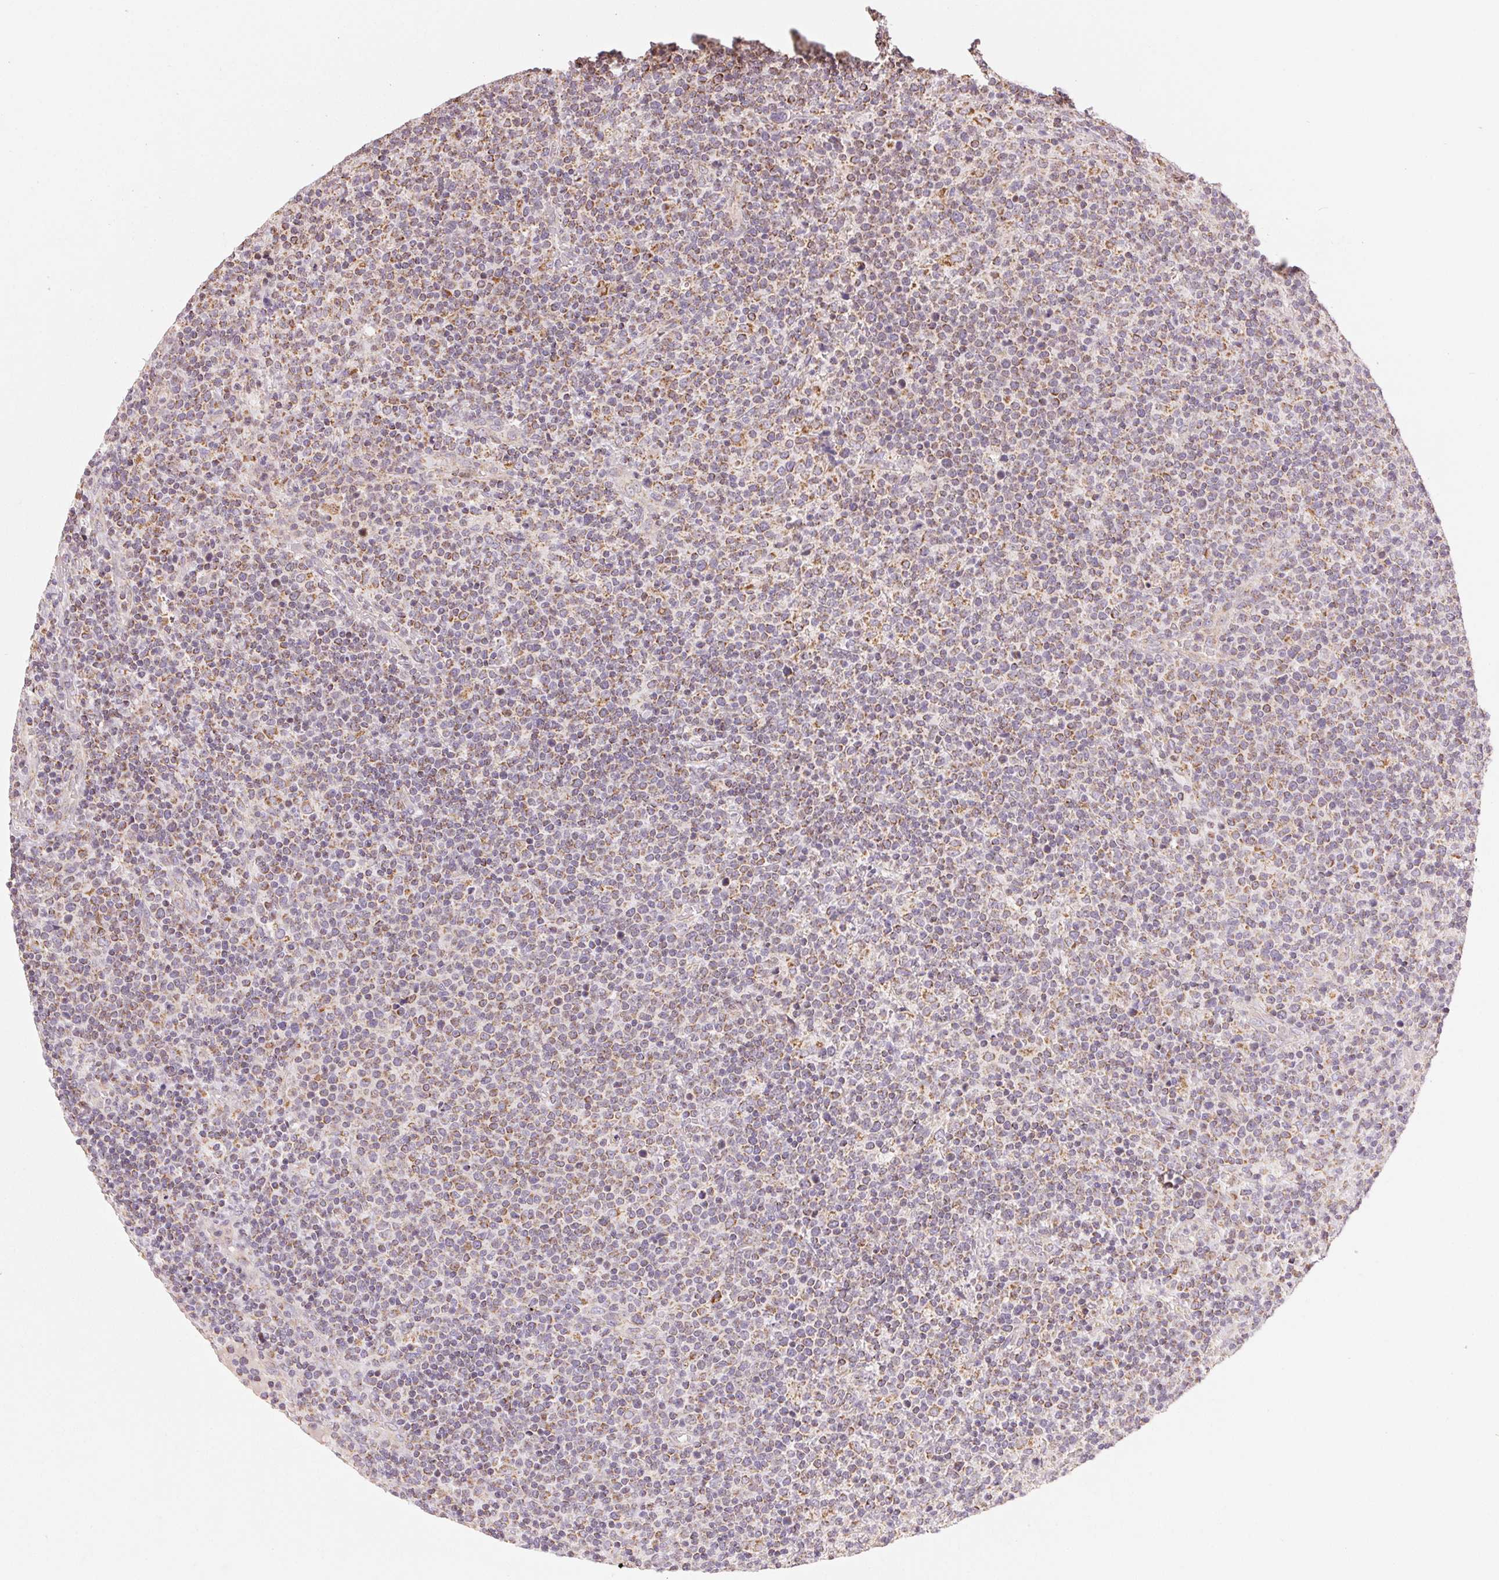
{"staining": {"intensity": "weak", "quantity": "25%-75%", "location": "cytoplasmic/membranous"}, "tissue": "lymphoma", "cell_type": "Tumor cells", "image_type": "cancer", "snomed": [{"axis": "morphology", "description": "Malignant lymphoma, non-Hodgkin's type, High grade"}, {"axis": "topography", "description": "Lymph node"}], "caption": "Tumor cells demonstrate low levels of weak cytoplasmic/membranous expression in about 25%-75% of cells in lymphoma. (DAB (3,3'-diaminobenzidine) IHC with brightfield microscopy, high magnification).", "gene": "CLASP1", "patient": {"sex": "male", "age": 61}}